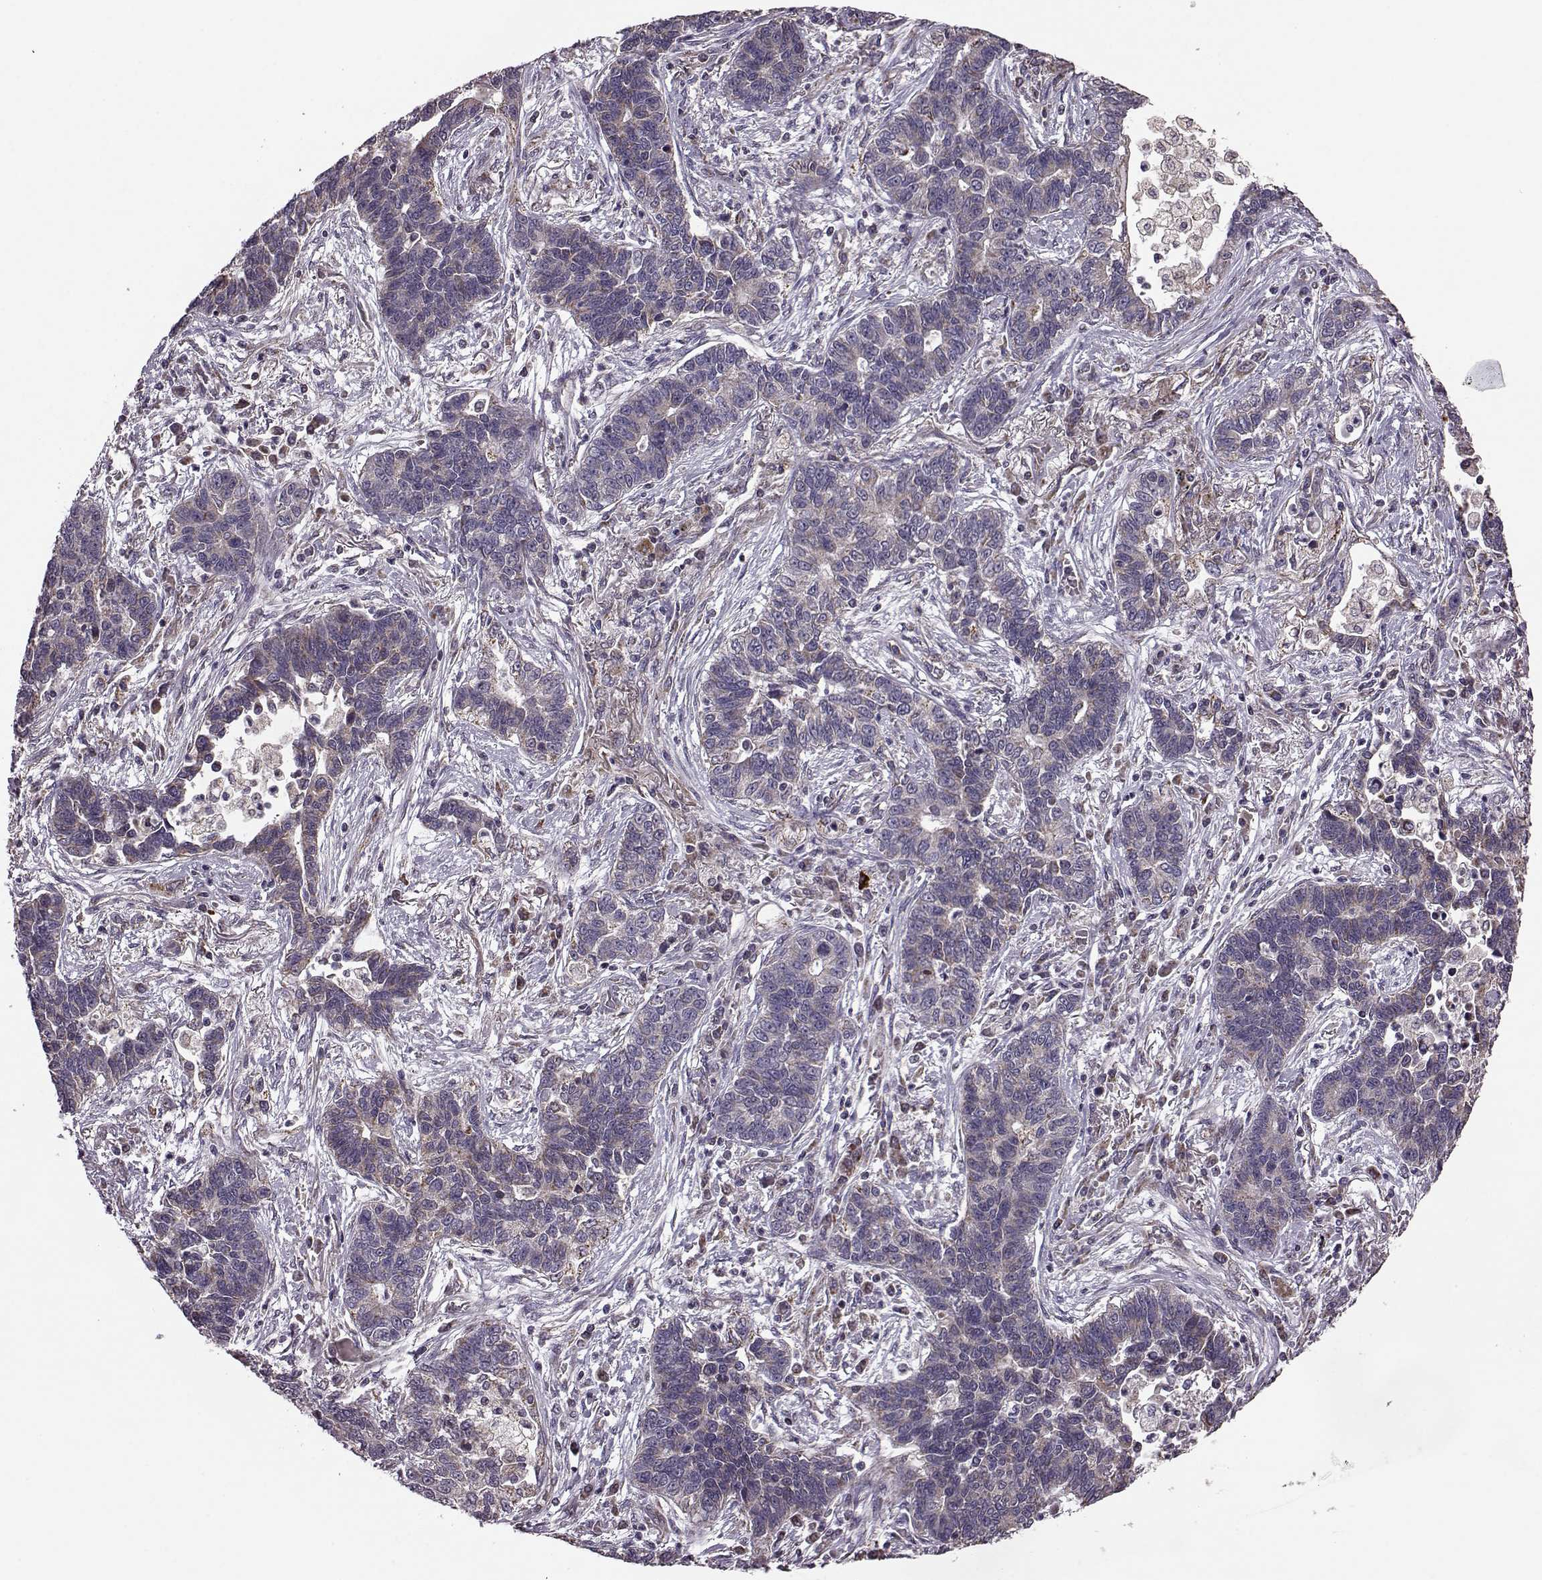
{"staining": {"intensity": "weak", "quantity": "<25%", "location": "cytoplasmic/membranous"}, "tissue": "lung cancer", "cell_type": "Tumor cells", "image_type": "cancer", "snomed": [{"axis": "morphology", "description": "Adenocarcinoma, NOS"}, {"axis": "topography", "description": "Lung"}], "caption": "DAB immunohistochemical staining of human lung cancer displays no significant positivity in tumor cells.", "gene": "PUDP", "patient": {"sex": "female", "age": 57}}